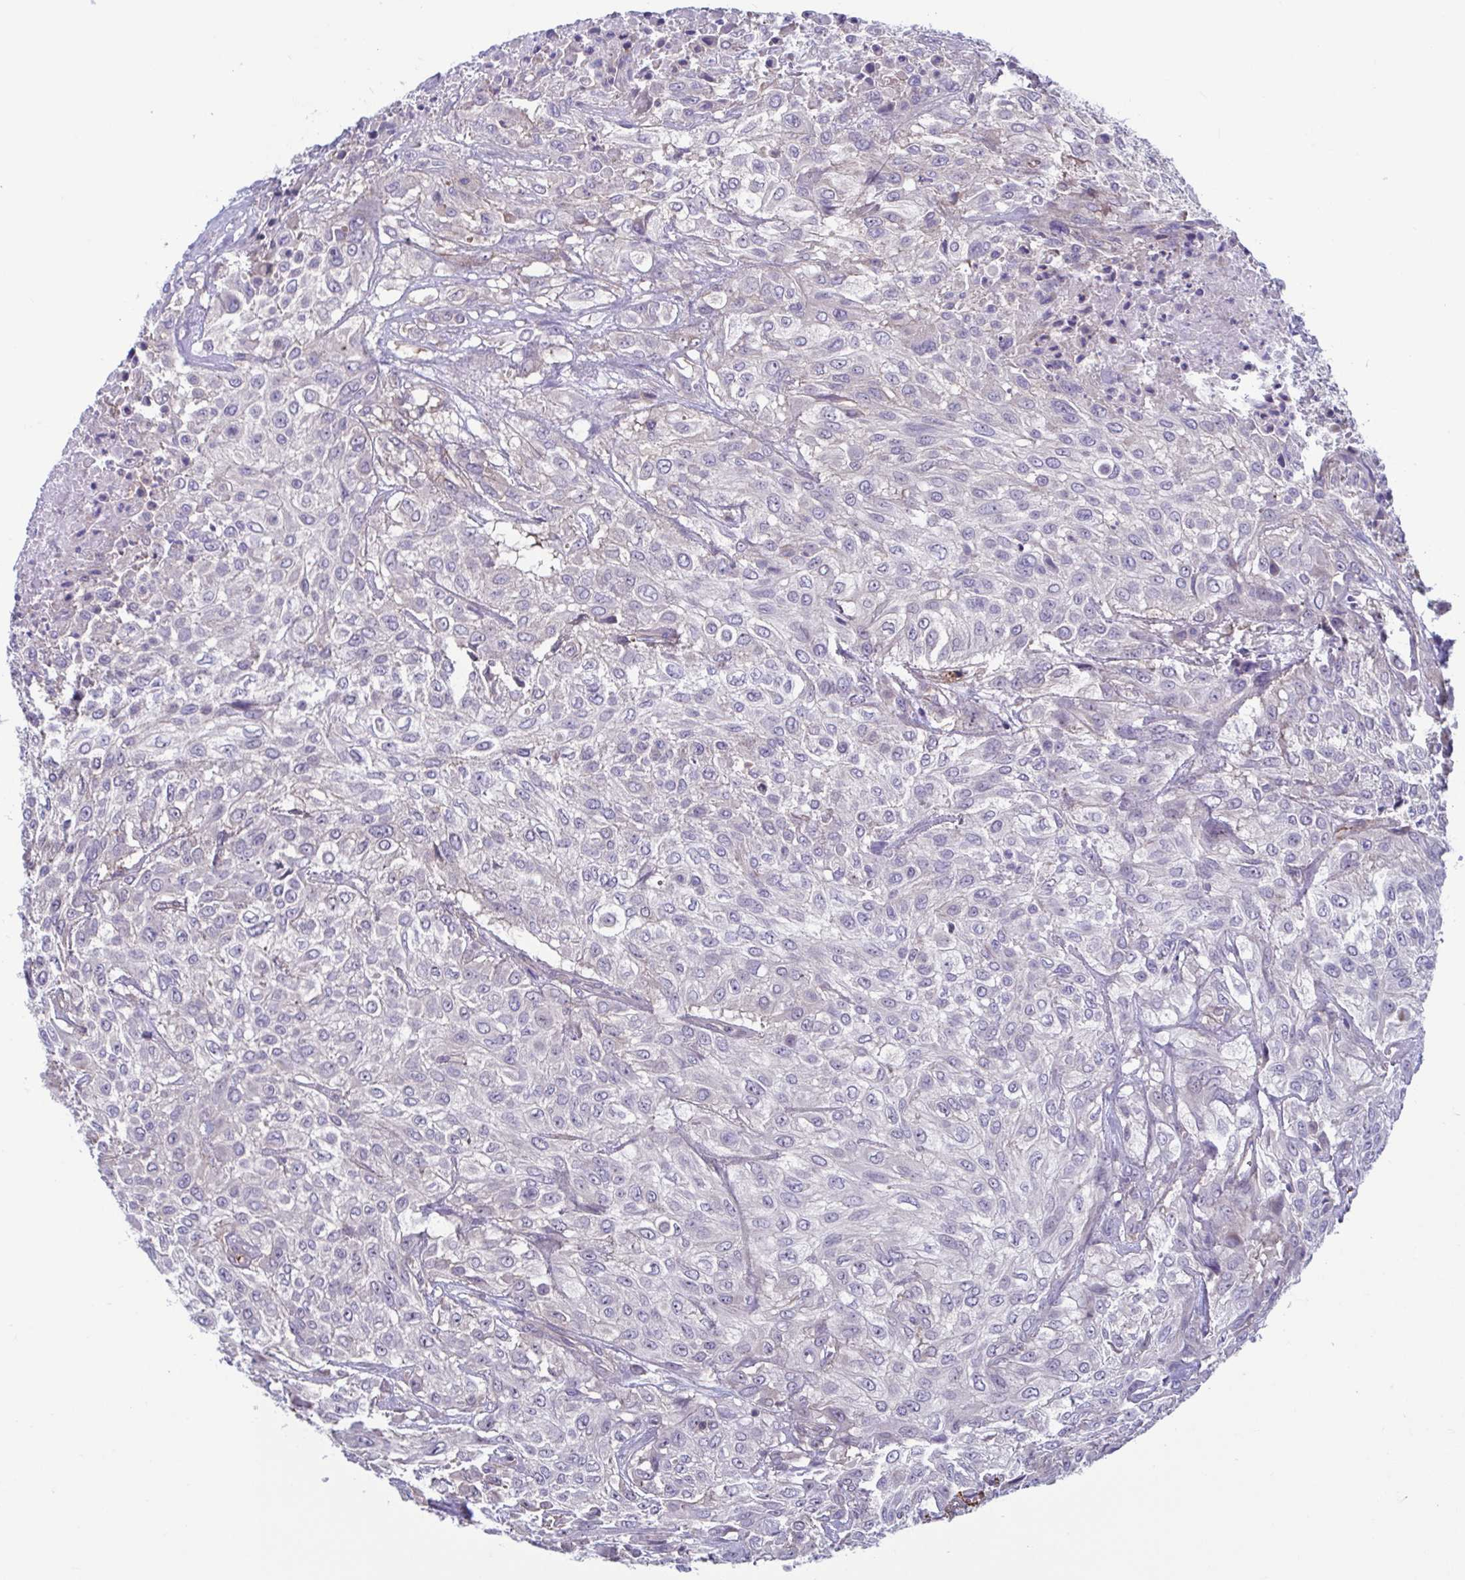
{"staining": {"intensity": "negative", "quantity": "none", "location": "none"}, "tissue": "urothelial cancer", "cell_type": "Tumor cells", "image_type": "cancer", "snomed": [{"axis": "morphology", "description": "Urothelial carcinoma, High grade"}, {"axis": "topography", "description": "Urinary bladder"}], "caption": "Image shows no protein expression in tumor cells of urothelial cancer tissue. (Immunohistochemistry (ihc), brightfield microscopy, high magnification).", "gene": "LRRC38", "patient": {"sex": "male", "age": 57}}